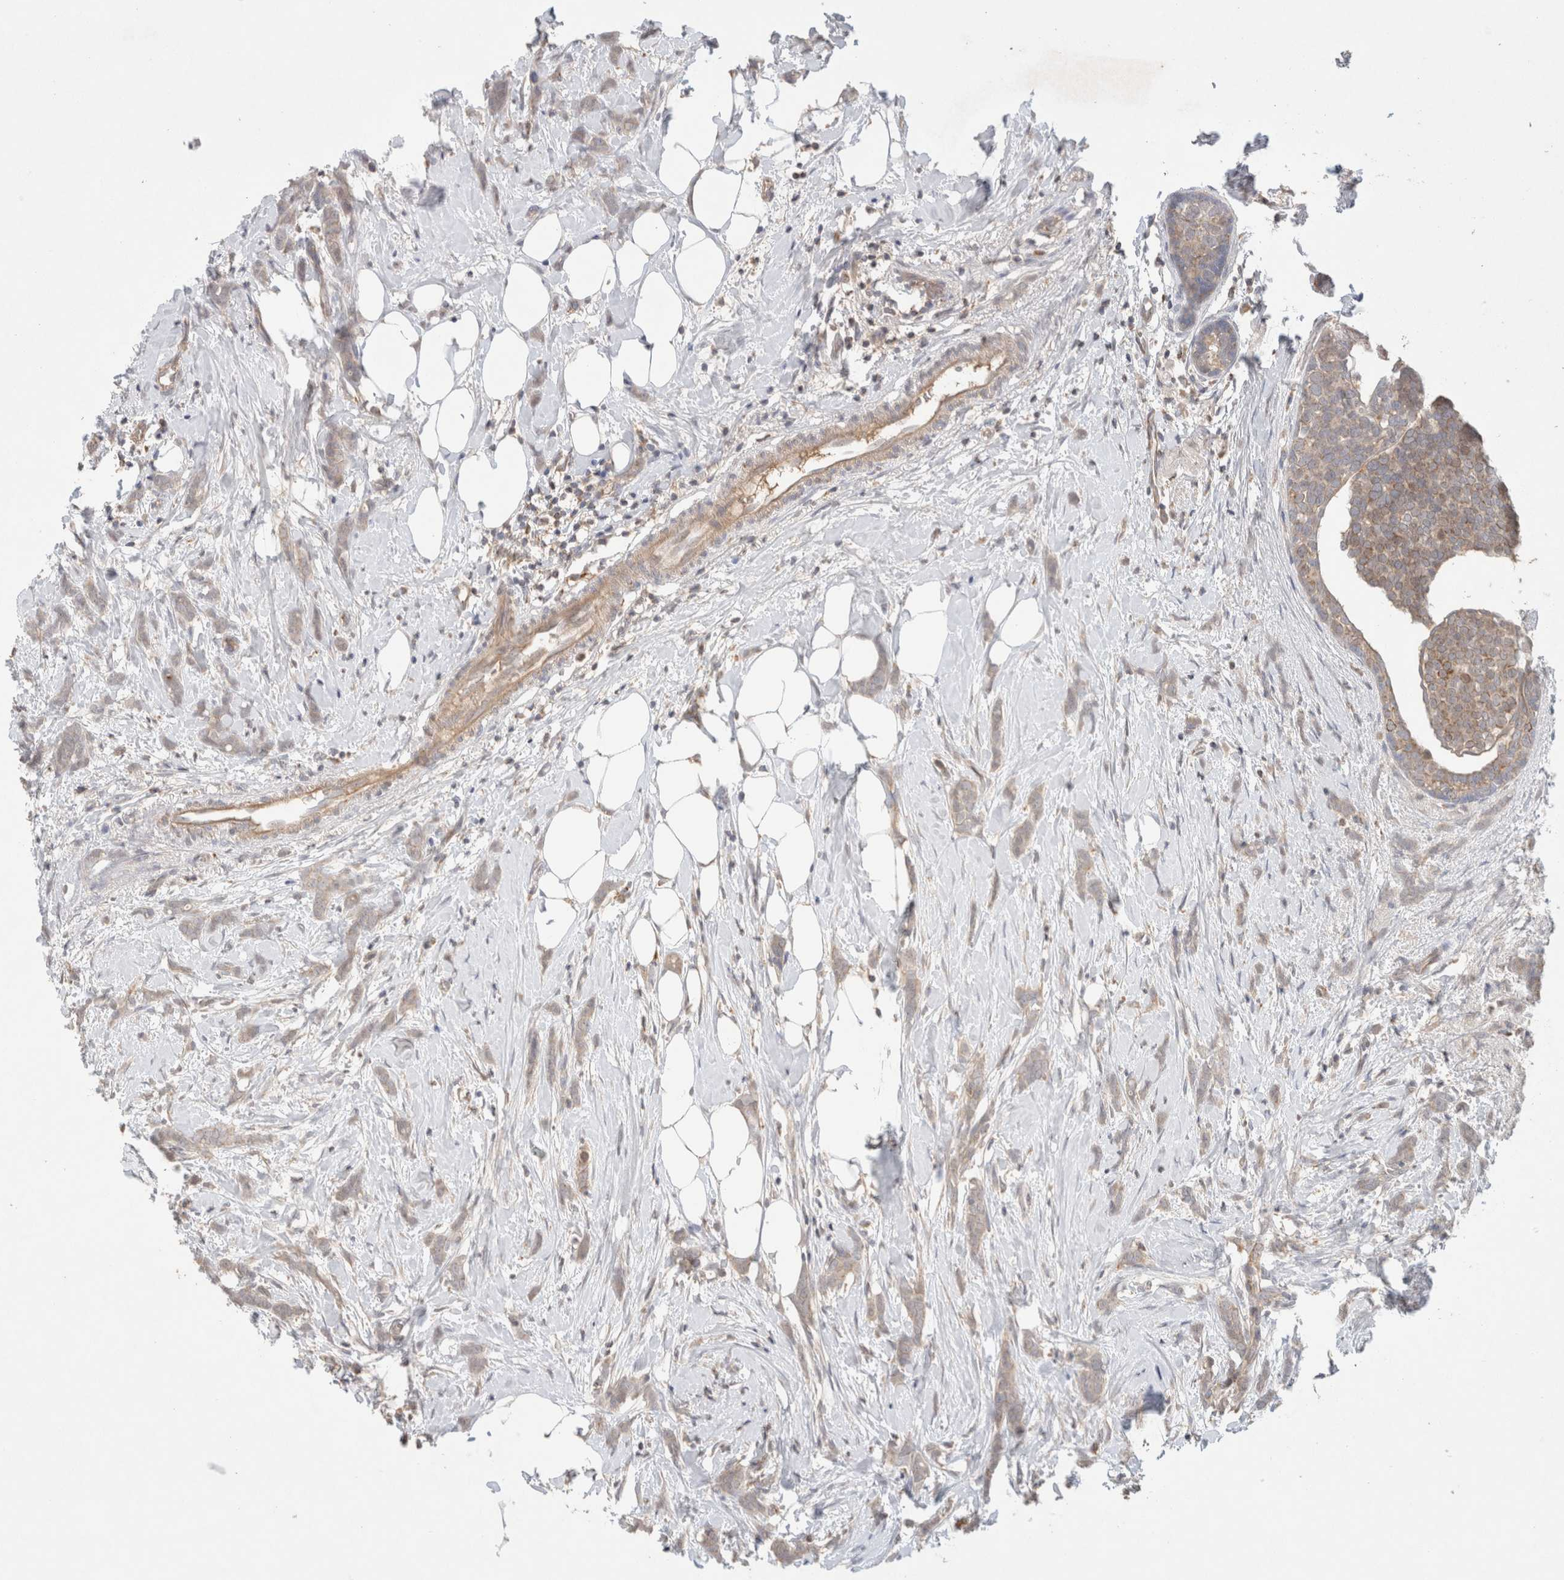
{"staining": {"intensity": "weak", "quantity": "25%-75%", "location": "cytoplasmic/membranous"}, "tissue": "breast cancer", "cell_type": "Tumor cells", "image_type": "cancer", "snomed": [{"axis": "morphology", "description": "Lobular carcinoma, in situ"}, {"axis": "morphology", "description": "Lobular carcinoma"}, {"axis": "topography", "description": "Breast"}], "caption": "The image shows staining of lobular carcinoma in situ (breast), revealing weak cytoplasmic/membranous protein staining (brown color) within tumor cells.", "gene": "MRM3", "patient": {"sex": "female", "age": 41}}